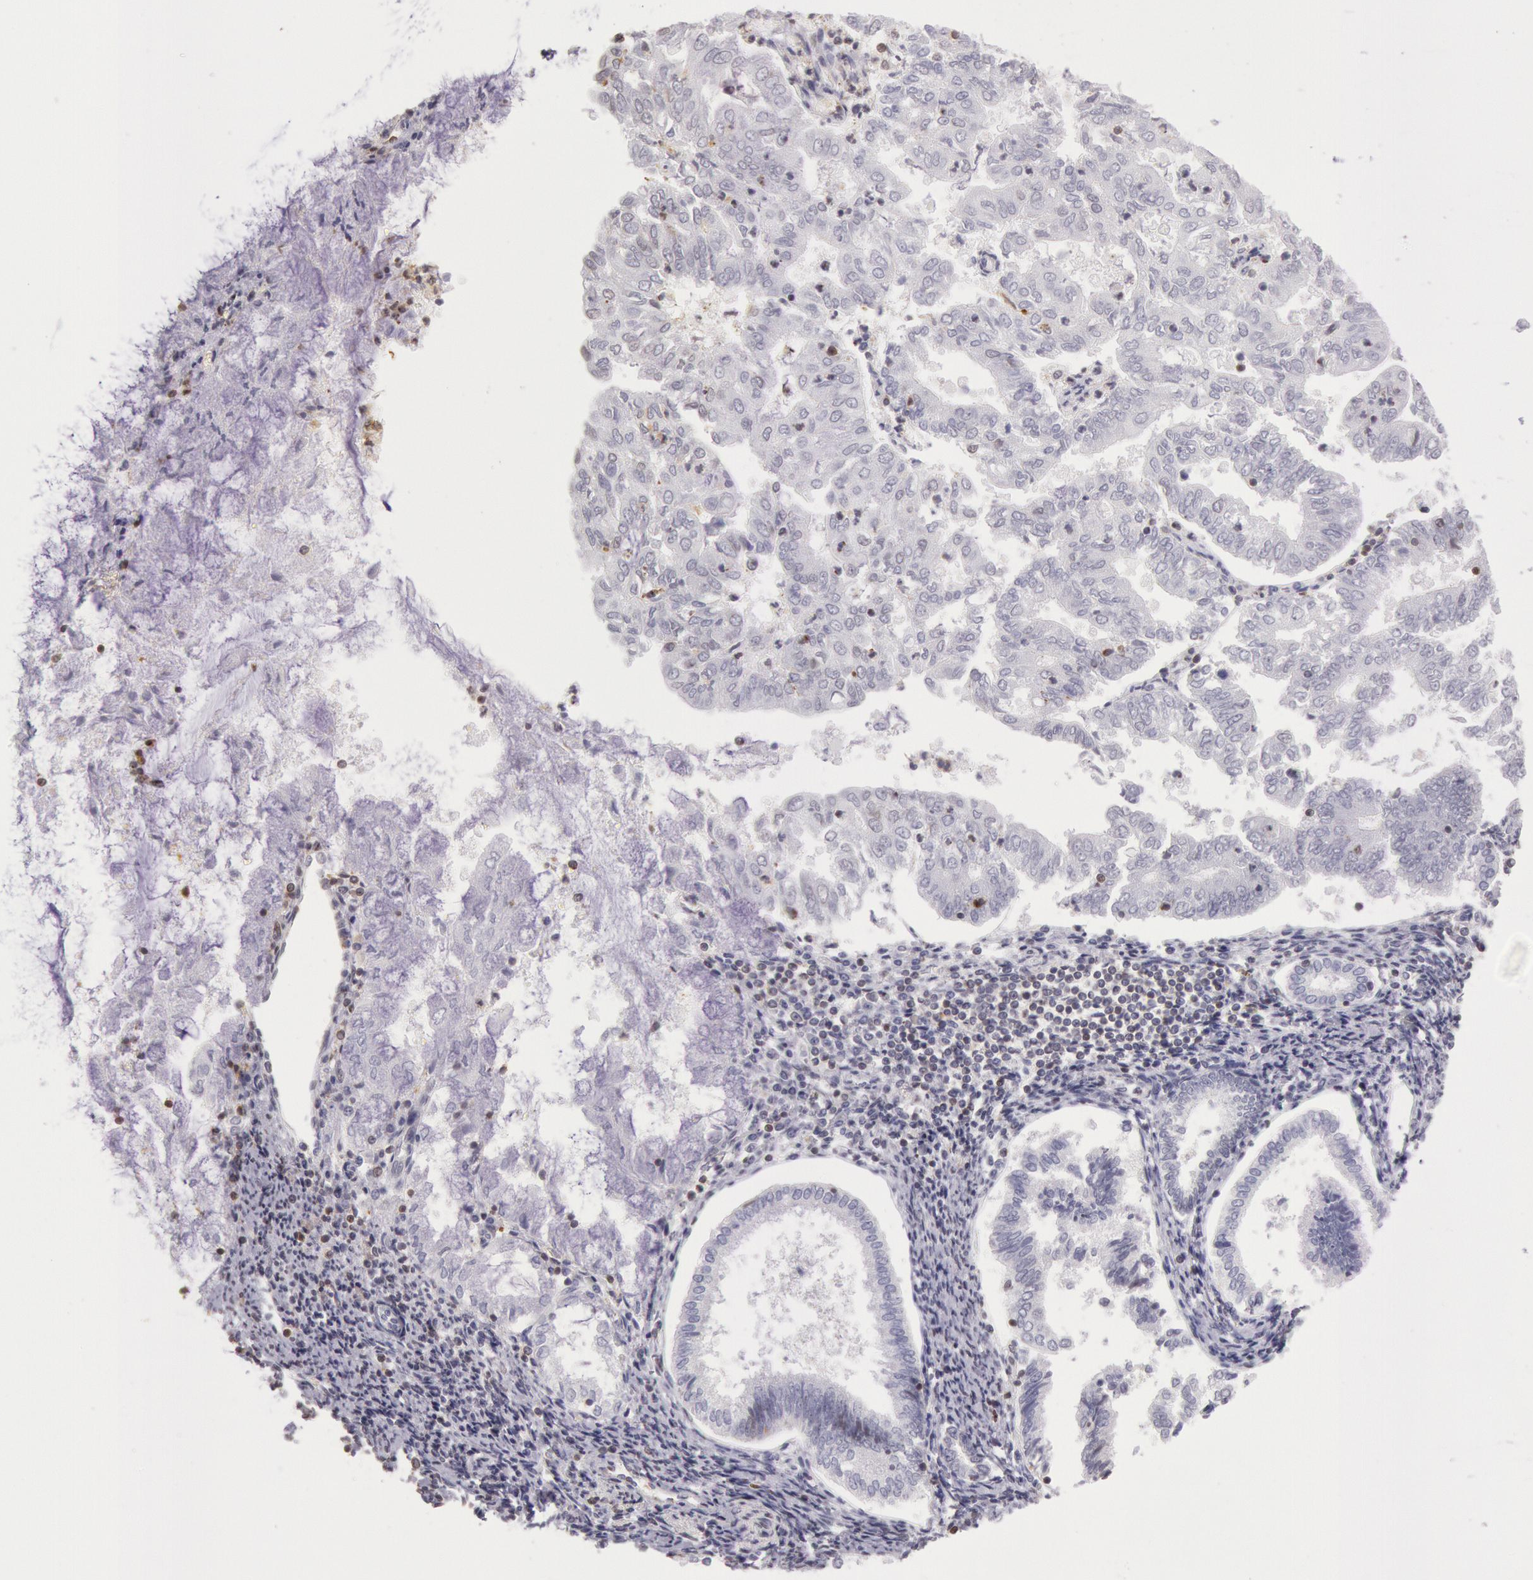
{"staining": {"intensity": "negative", "quantity": "none", "location": "none"}, "tissue": "endometrial cancer", "cell_type": "Tumor cells", "image_type": "cancer", "snomed": [{"axis": "morphology", "description": "Adenocarcinoma, NOS"}, {"axis": "topography", "description": "Endometrium"}], "caption": "Immunohistochemistry (IHC) histopathology image of neoplastic tissue: endometrial adenocarcinoma stained with DAB (3,3'-diaminobenzidine) displays no significant protein expression in tumor cells.", "gene": "HIF1A", "patient": {"sex": "female", "age": 79}}